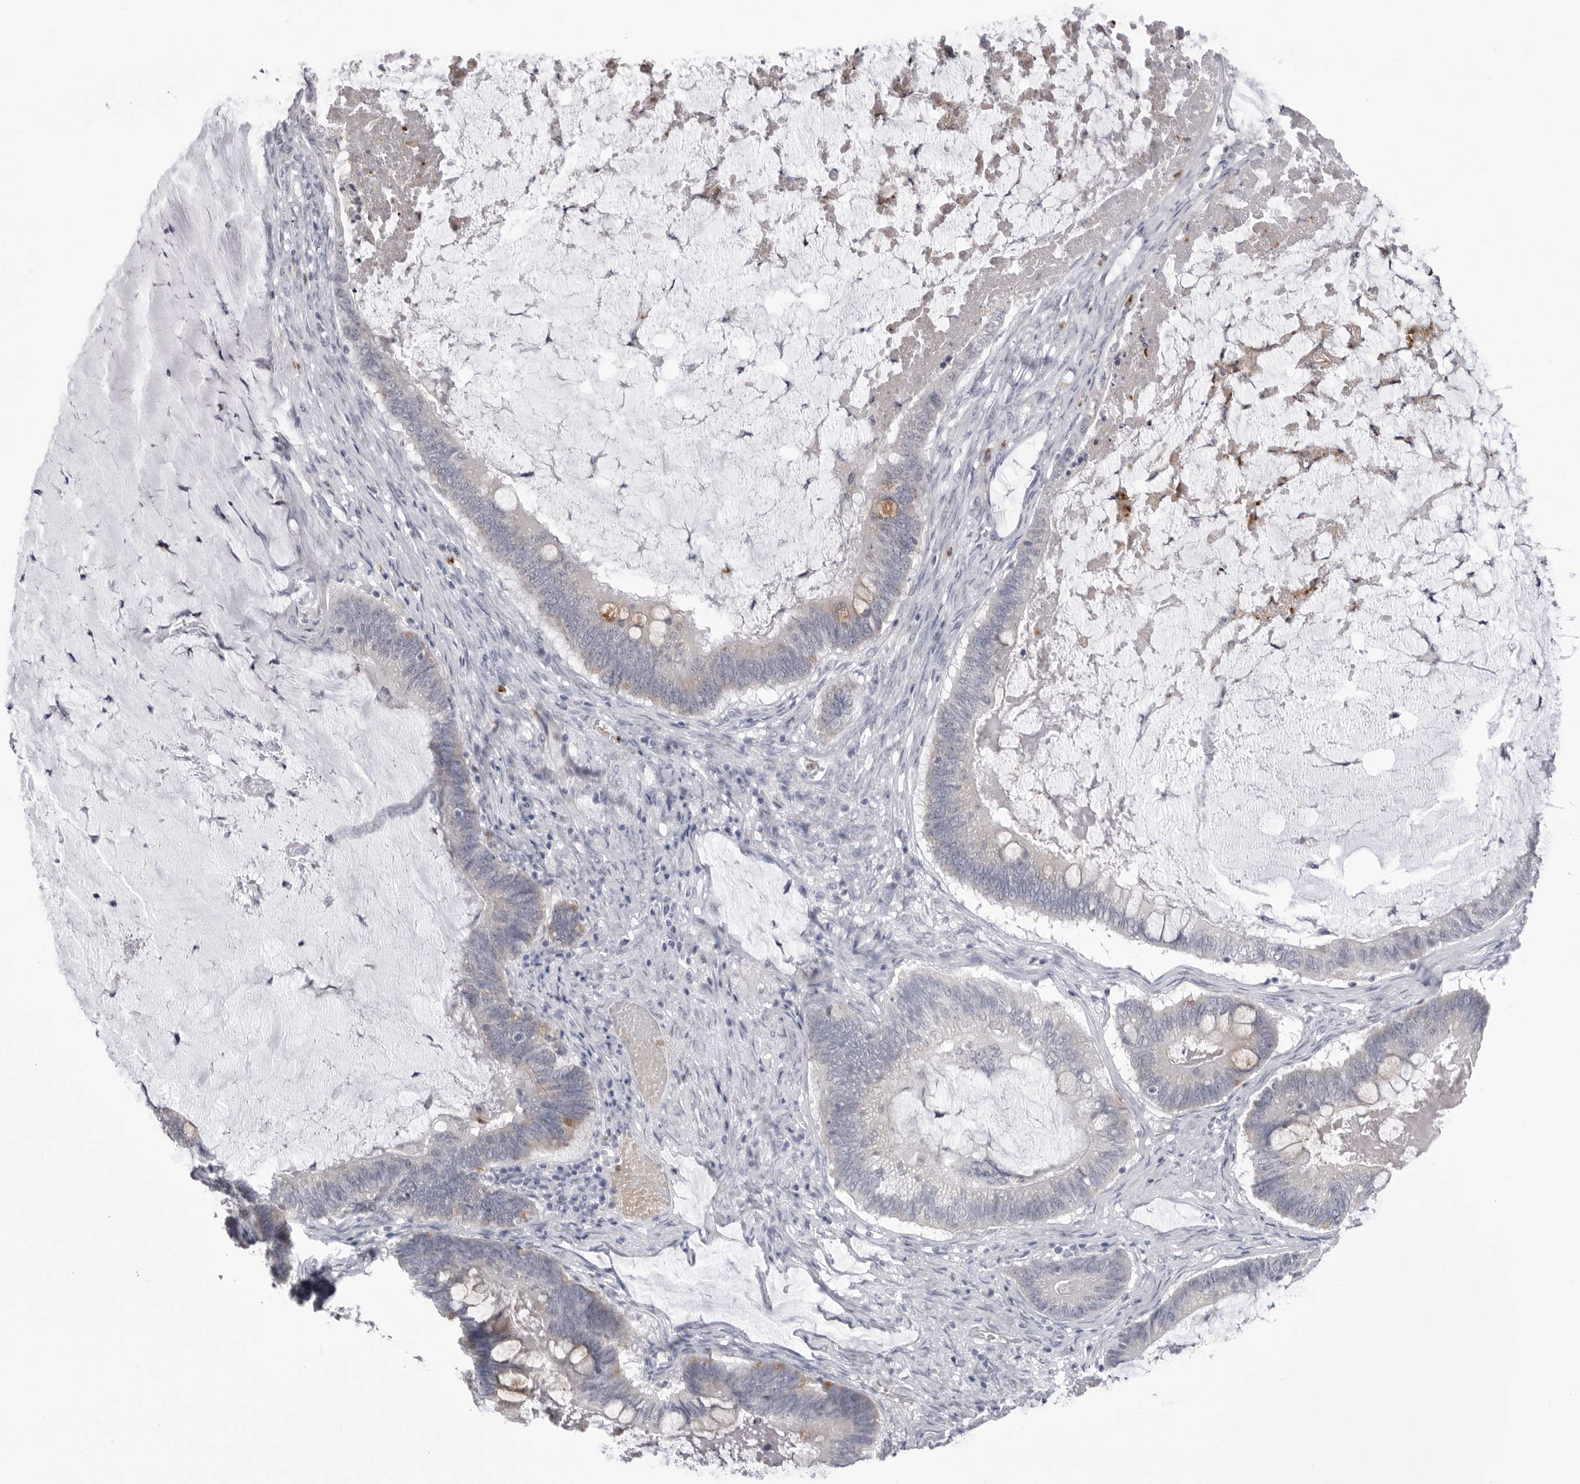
{"staining": {"intensity": "negative", "quantity": "none", "location": "none"}, "tissue": "ovarian cancer", "cell_type": "Tumor cells", "image_type": "cancer", "snomed": [{"axis": "morphology", "description": "Cystadenocarcinoma, mucinous, NOS"}, {"axis": "topography", "description": "Ovary"}], "caption": "Protein analysis of ovarian mucinous cystadenocarcinoma shows no significant positivity in tumor cells.", "gene": "STAP2", "patient": {"sex": "female", "age": 61}}